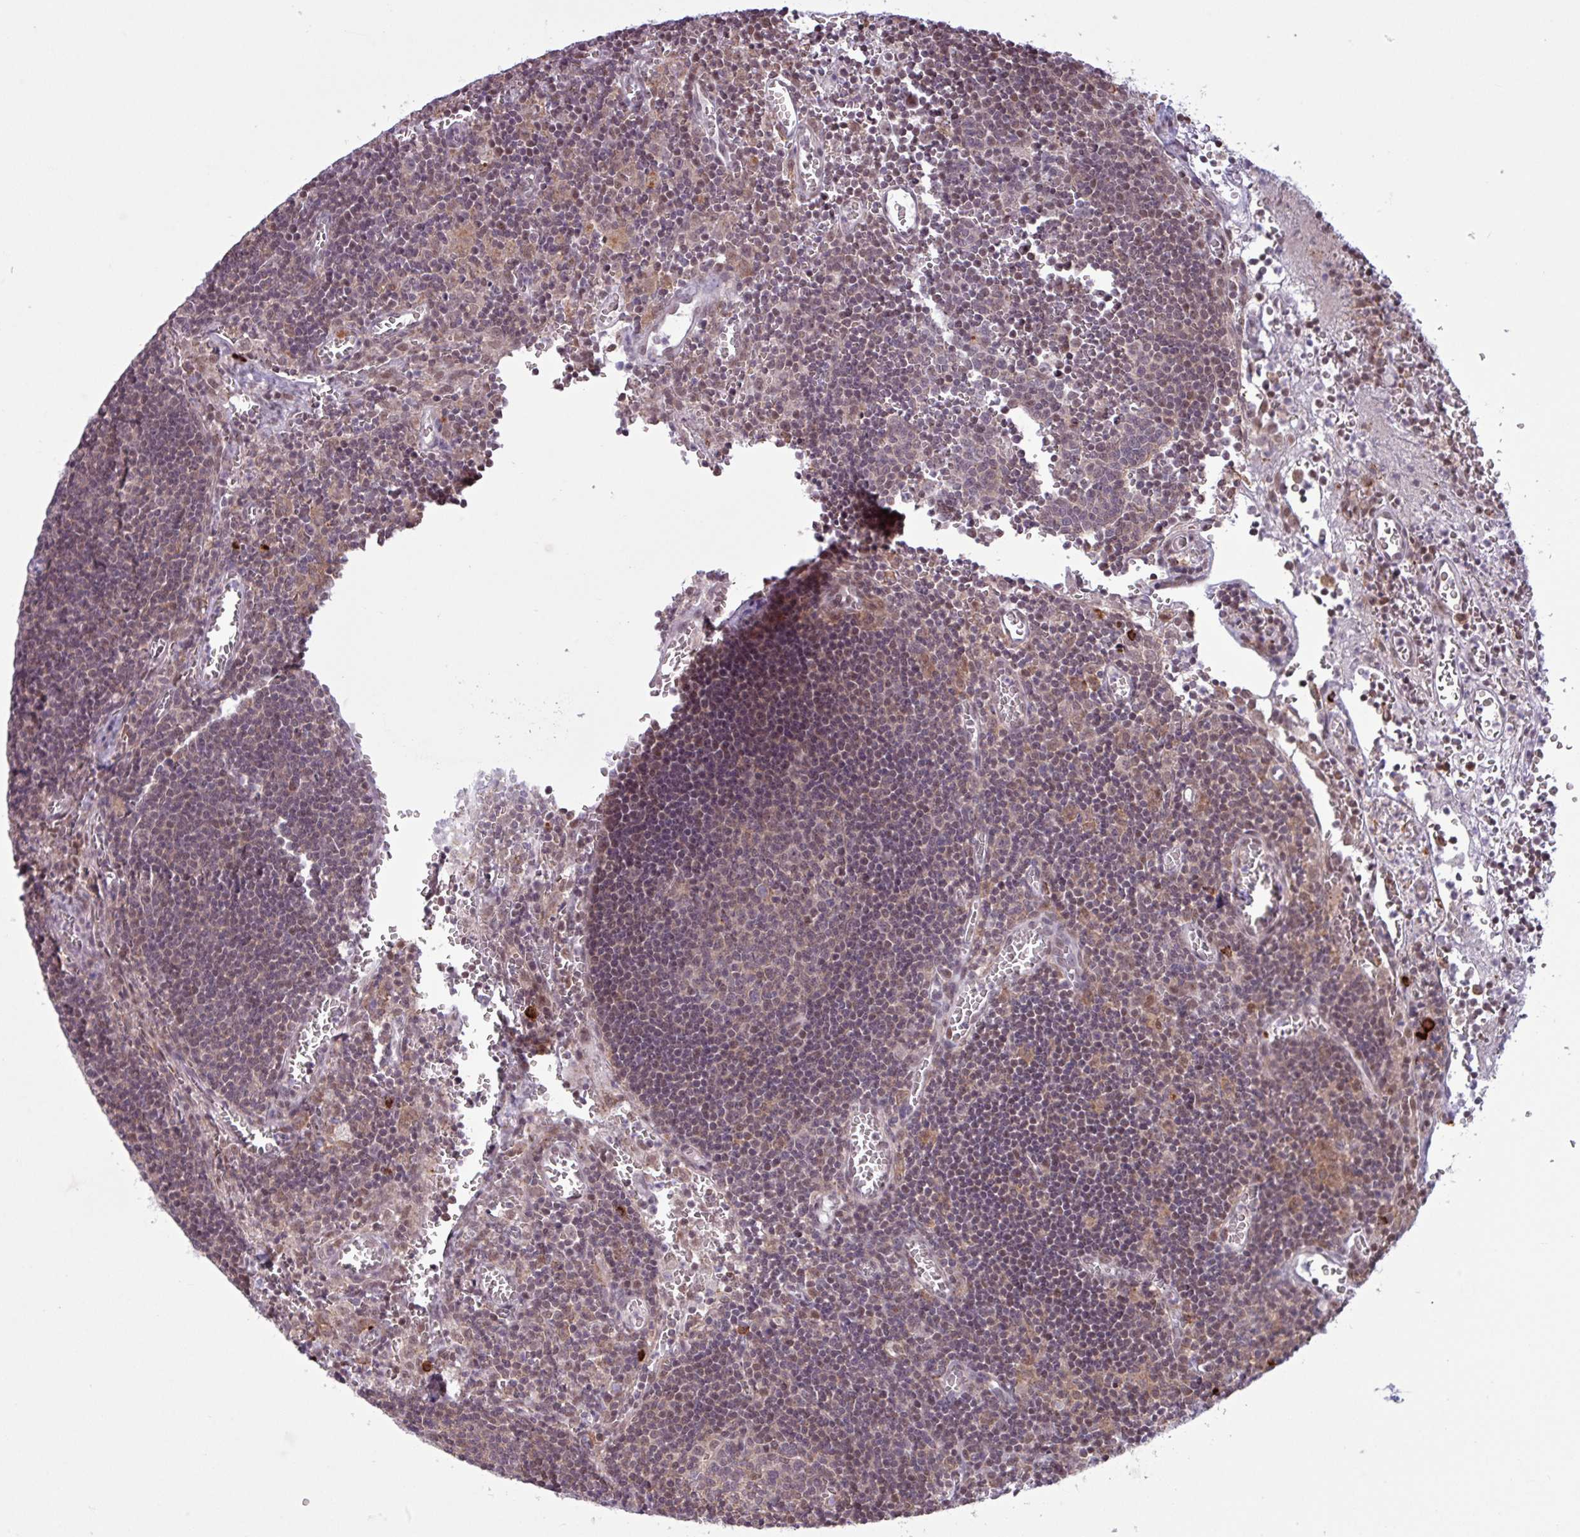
{"staining": {"intensity": "weak", "quantity": "25%-75%", "location": "nuclear"}, "tissue": "lymph node", "cell_type": "Germinal center cells", "image_type": "normal", "snomed": [{"axis": "morphology", "description": "Normal tissue, NOS"}, {"axis": "topography", "description": "Lymph node"}], "caption": "Immunohistochemical staining of benign lymph node displays 25%-75% levels of weak nuclear protein expression in approximately 25%-75% of germinal center cells. Immunohistochemistry stains the protein of interest in brown and the nuclei are stained blue.", "gene": "NOTCH2", "patient": {"sex": "male", "age": 50}}